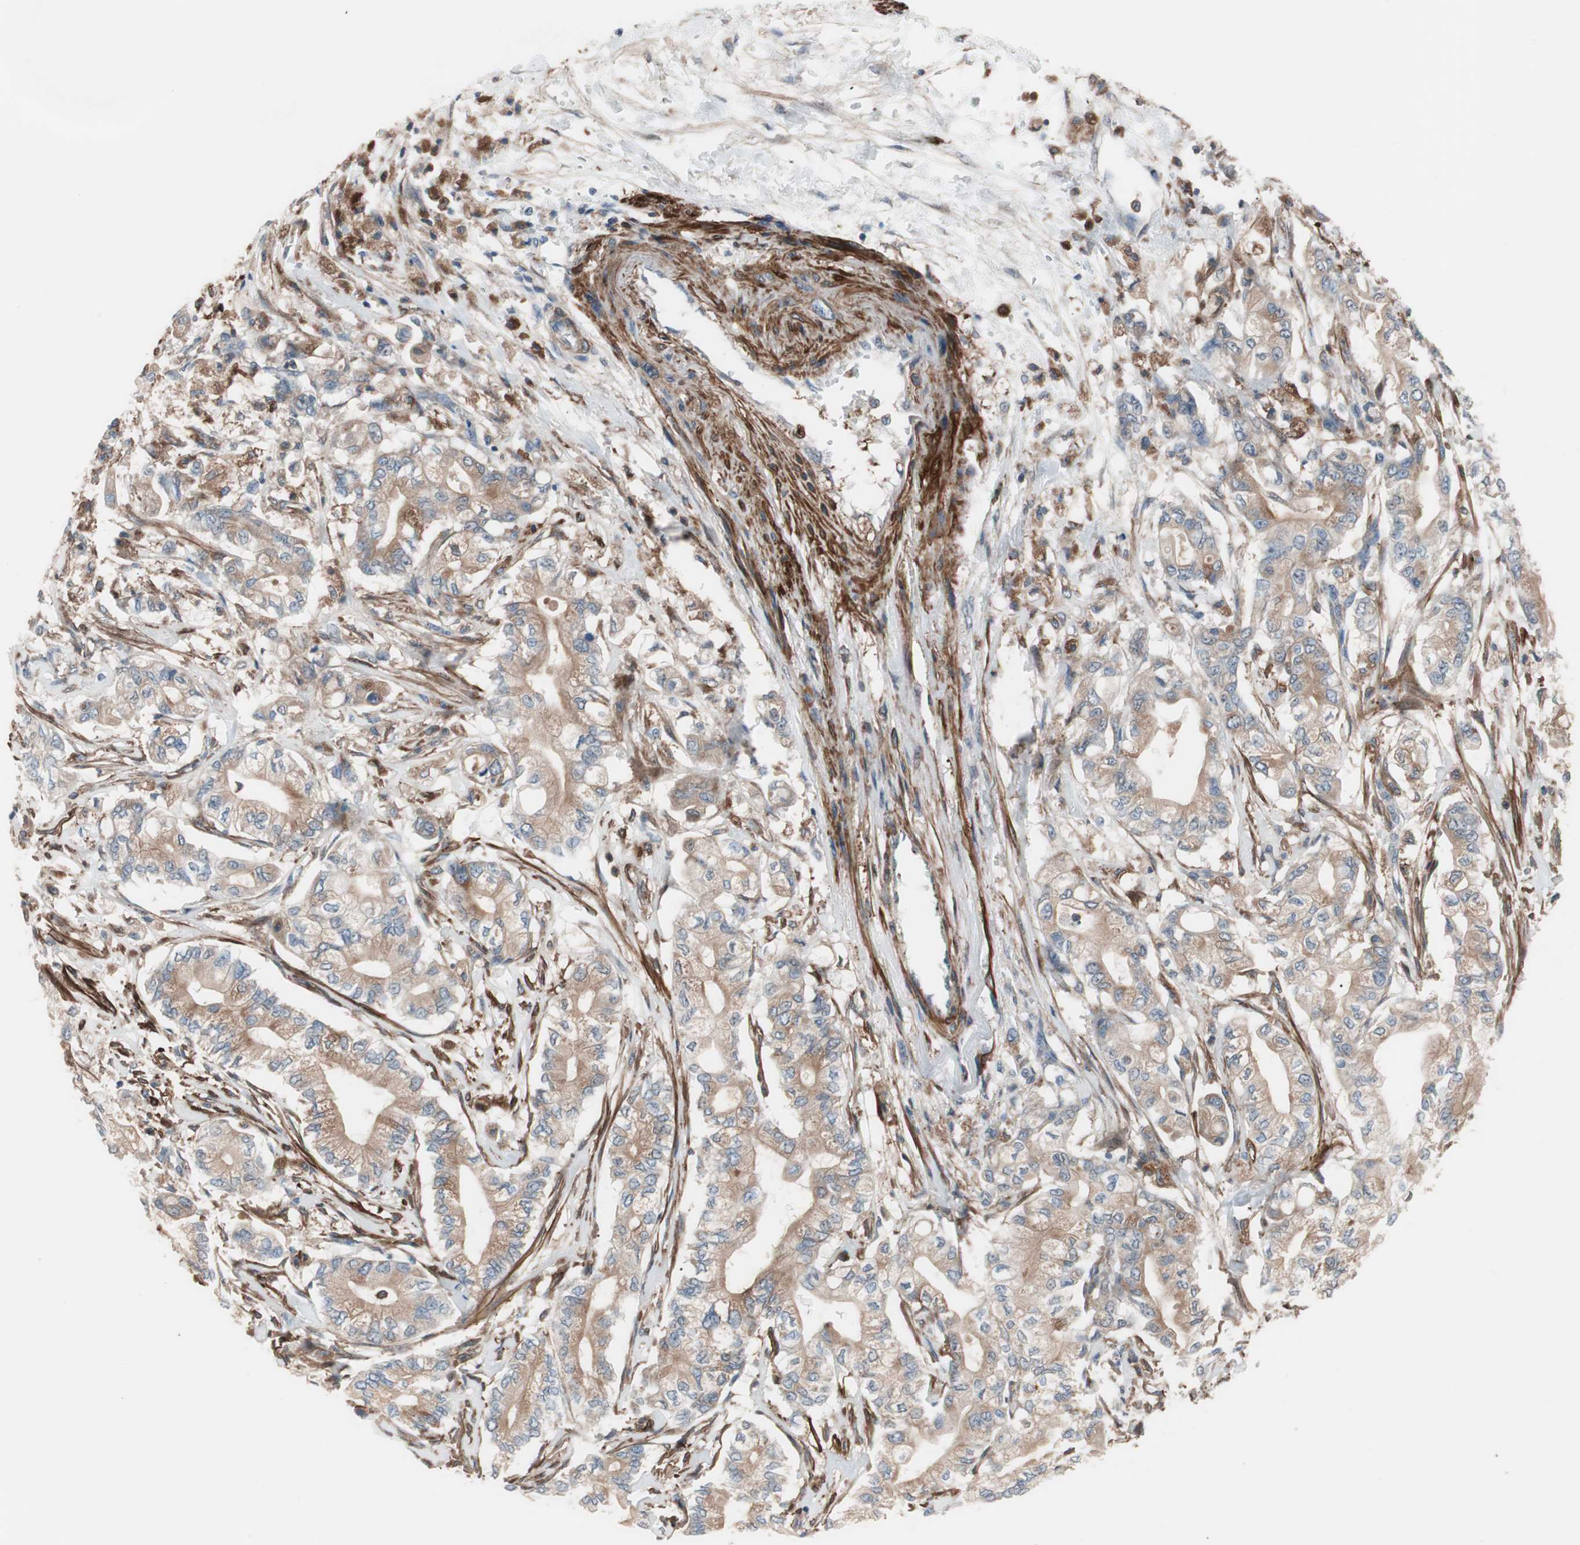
{"staining": {"intensity": "weak", "quantity": "25%-75%", "location": "cytoplasmic/membranous"}, "tissue": "pancreatic cancer", "cell_type": "Tumor cells", "image_type": "cancer", "snomed": [{"axis": "morphology", "description": "Adenocarcinoma, NOS"}, {"axis": "topography", "description": "Pancreas"}], "caption": "The histopathology image shows immunohistochemical staining of pancreatic cancer (adenocarcinoma). There is weak cytoplasmic/membranous expression is present in about 25%-75% of tumor cells.", "gene": "LITAF", "patient": {"sex": "male", "age": 70}}